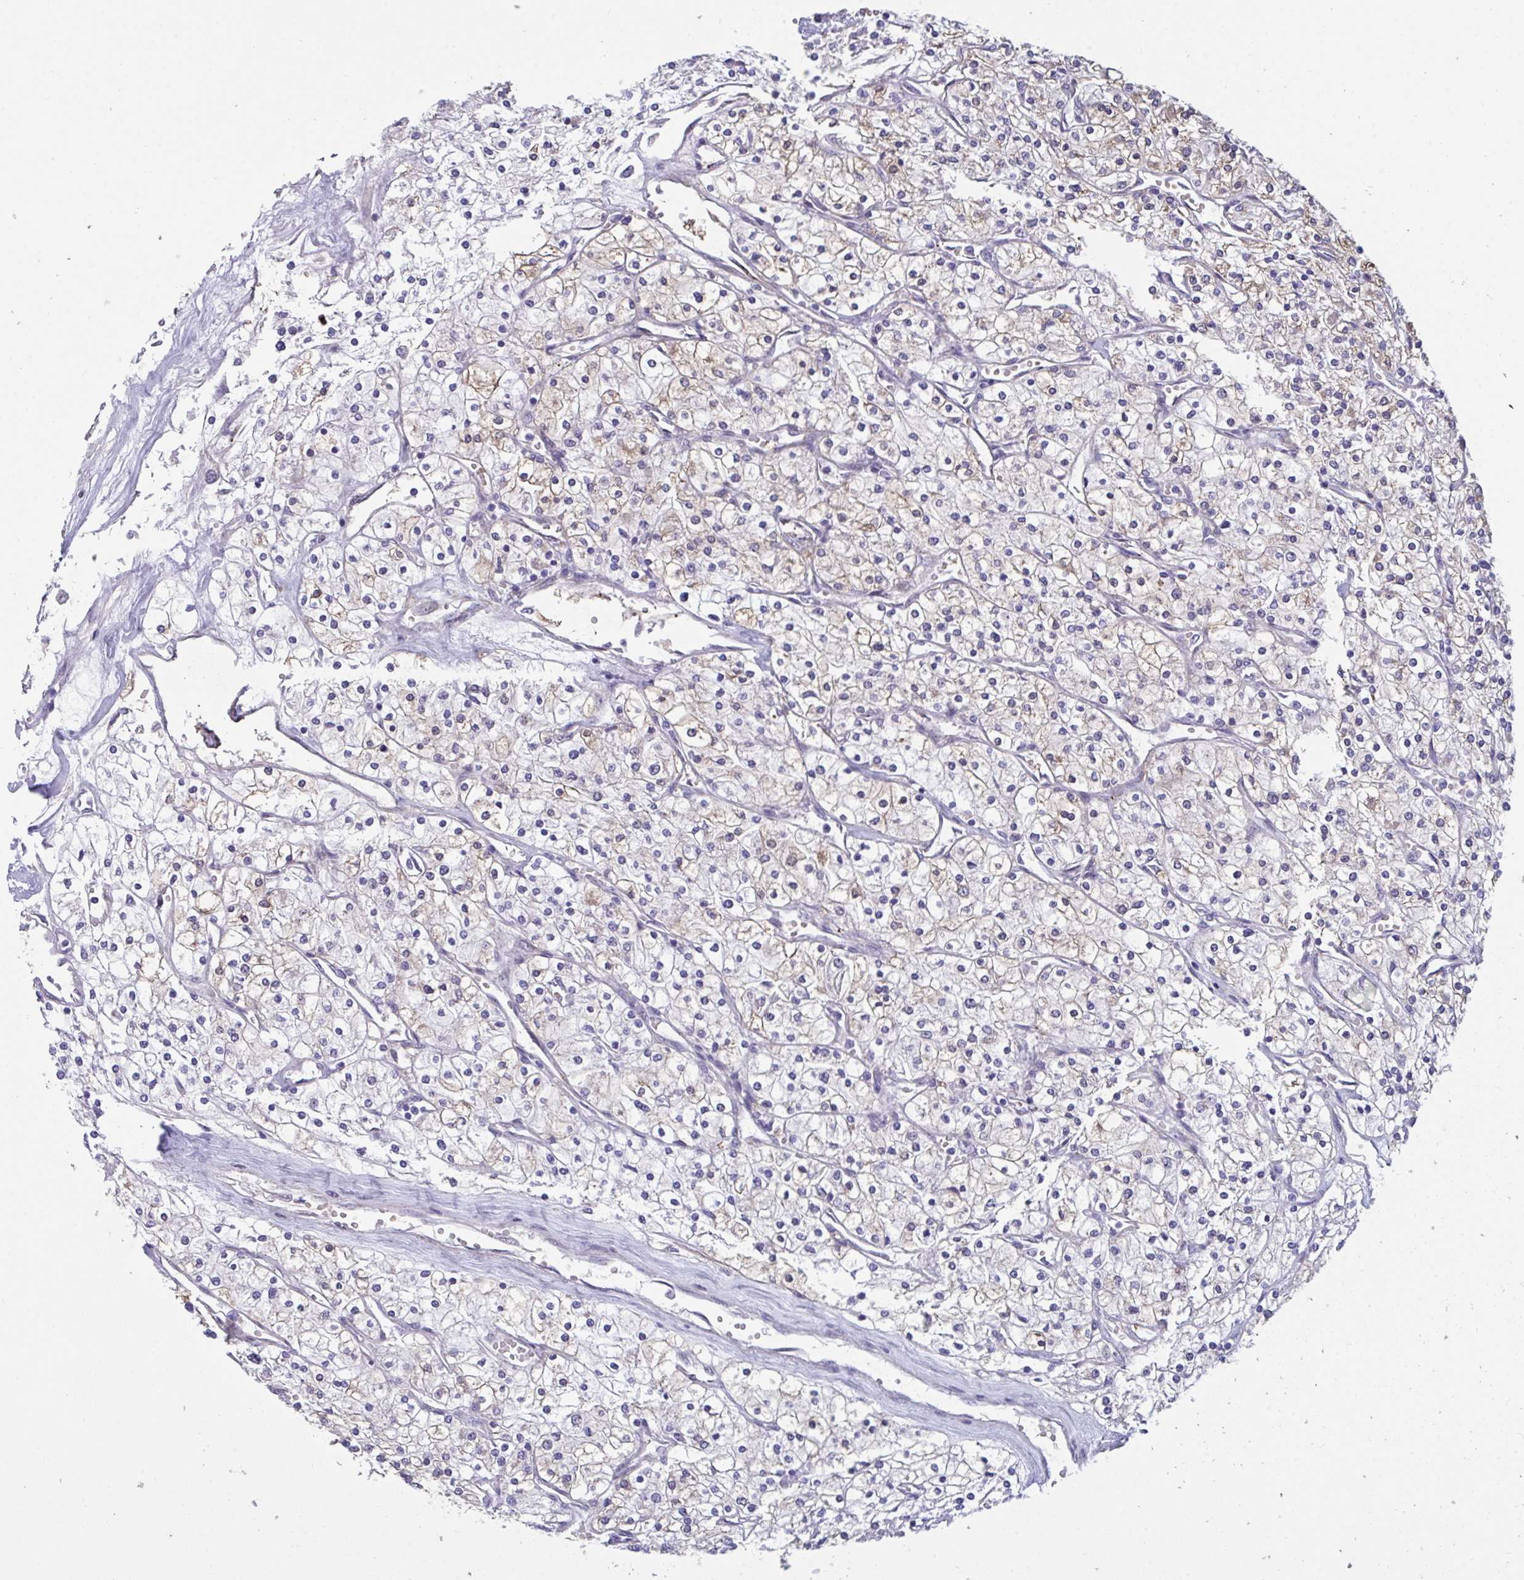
{"staining": {"intensity": "weak", "quantity": "25%-75%", "location": "cytoplasmic/membranous"}, "tissue": "renal cancer", "cell_type": "Tumor cells", "image_type": "cancer", "snomed": [{"axis": "morphology", "description": "Adenocarcinoma, NOS"}, {"axis": "topography", "description": "Kidney"}], "caption": "Brown immunohistochemical staining in human renal cancer (adenocarcinoma) displays weak cytoplasmic/membranous expression in about 25%-75% of tumor cells. The protein is stained brown, and the nuclei are stained in blue (DAB IHC with brightfield microscopy, high magnification).", "gene": "PELI2", "patient": {"sex": "male", "age": 80}}